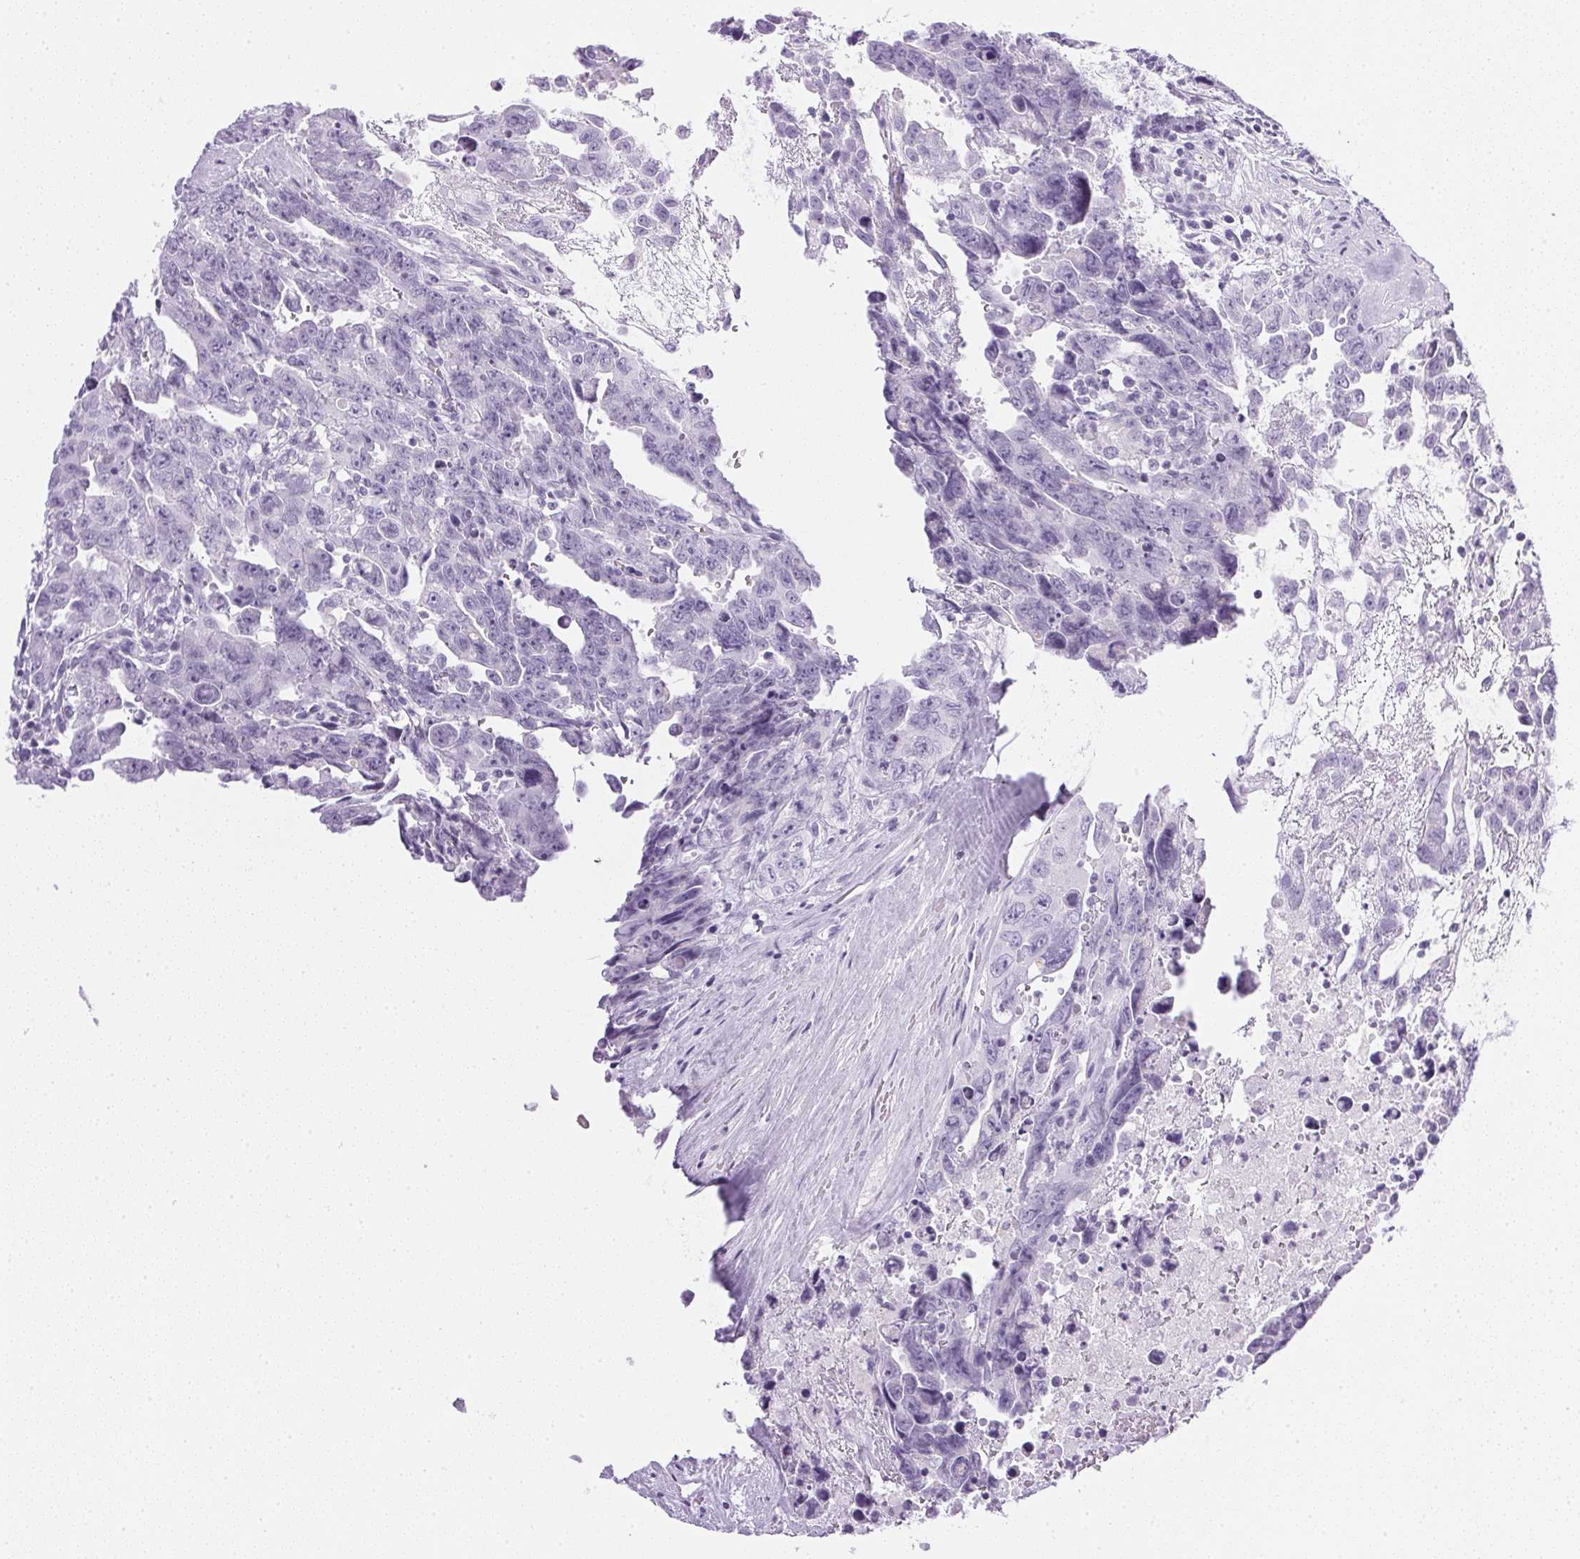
{"staining": {"intensity": "negative", "quantity": "none", "location": "none"}, "tissue": "testis cancer", "cell_type": "Tumor cells", "image_type": "cancer", "snomed": [{"axis": "morphology", "description": "Carcinoma, Embryonal, NOS"}, {"axis": "topography", "description": "Testis"}], "caption": "Tumor cells show no significant protein positivity in testis cancer. Nuclei are stained in blue.", "gene": "CPB1", "patient": {"sex": "male", "age": 24}}